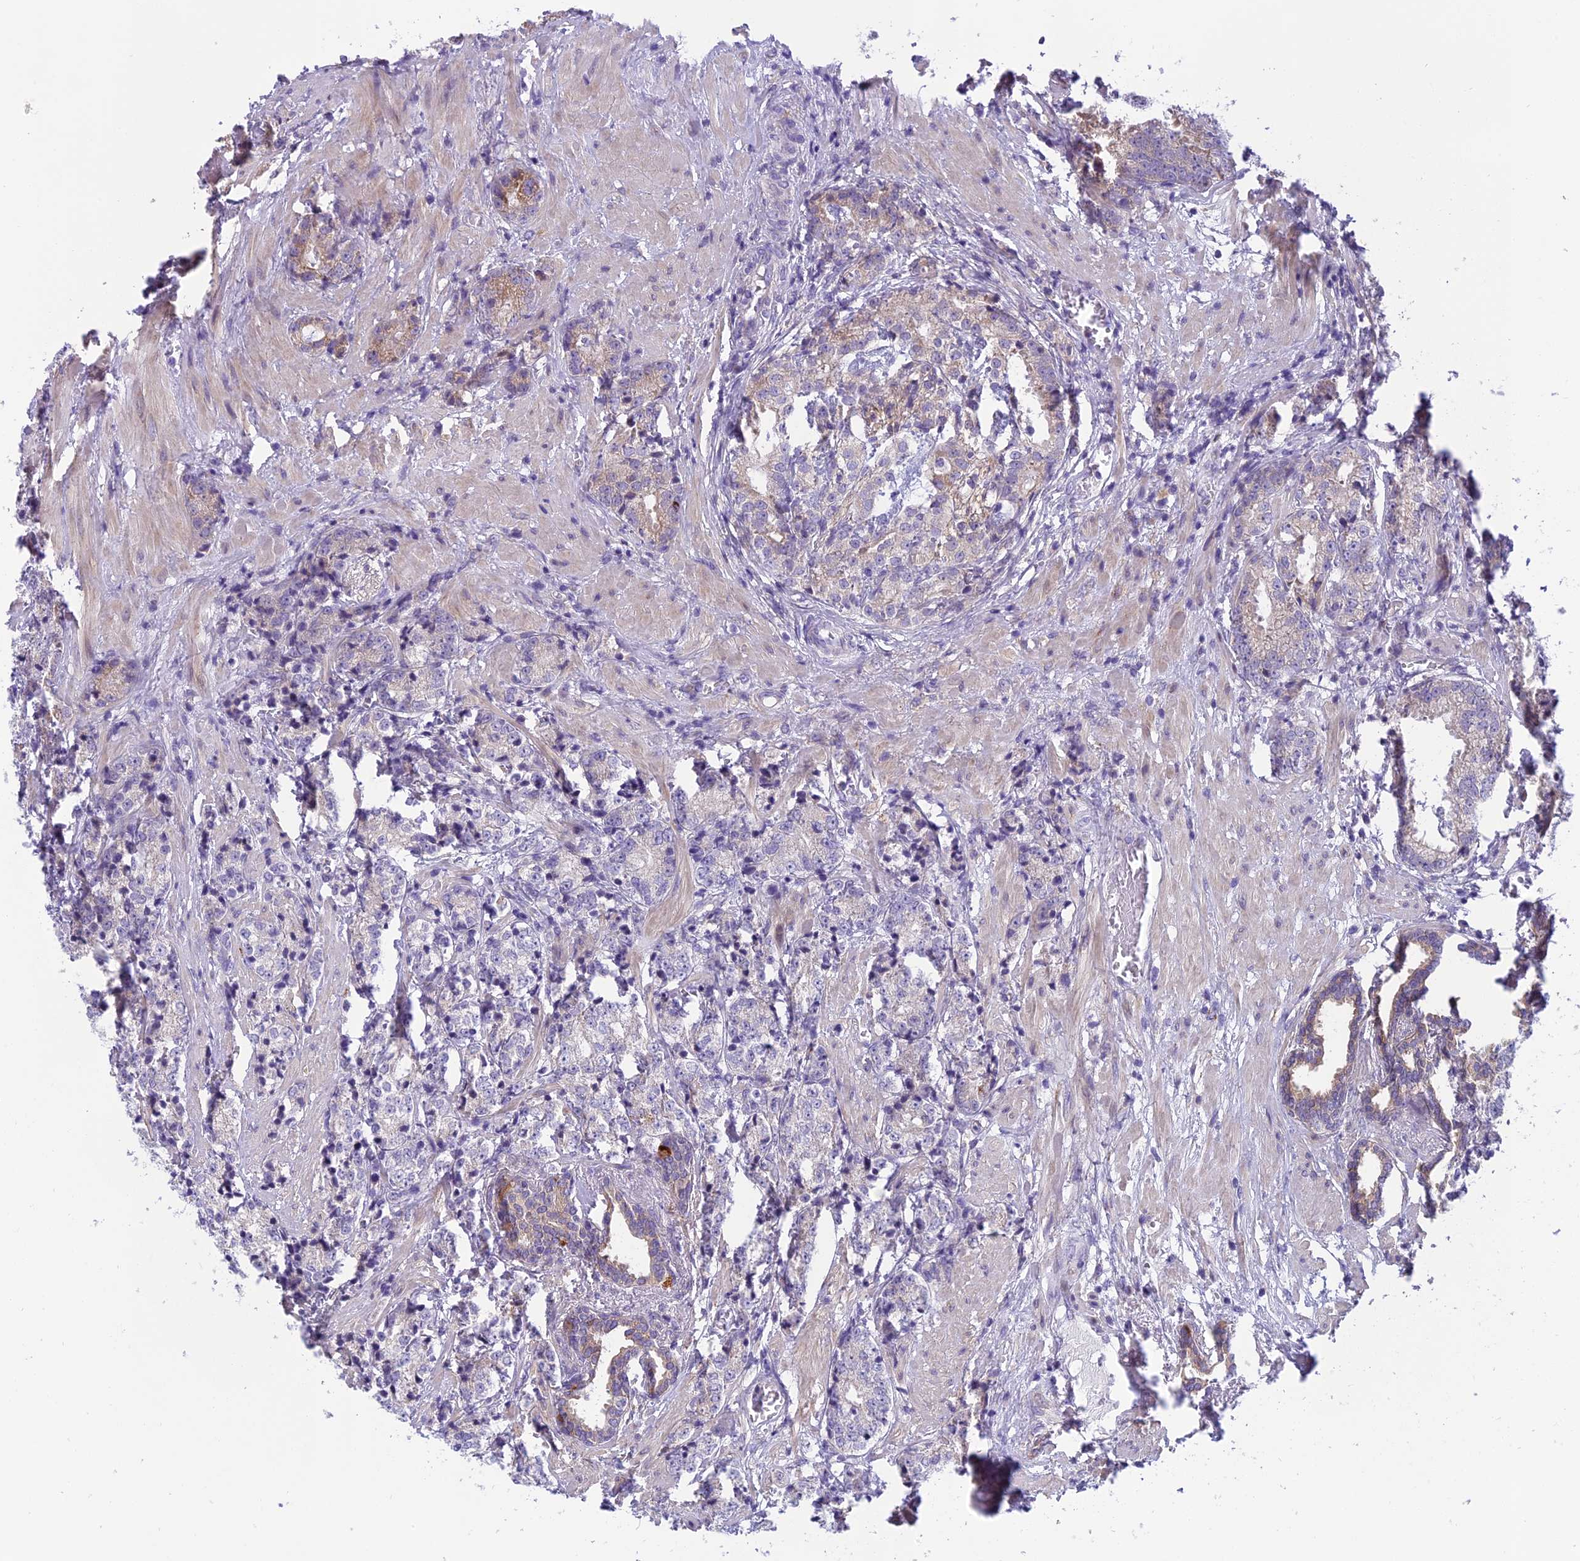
{"staining": {"intensity": "negative", "quantity": "none", "location": "none"}, "tissue": "prostate cancer", "cell_type": "Tumor cells", "image_type": "cancer", "snomed": [{"axis": "morphology", "description": "Adenocarcinoma, High grade"}, {"axis": "topography", "description": "Prostate"}], "caption": "Immunohistochemistry (IHC) micrograph of human prostate high-grade adenocarcinoma stained for a protein (brown), which demonstrates no positivity in tumor cells.", "gene": "ARHGEF37", "patient": {"sex": "male", "age": 69}}